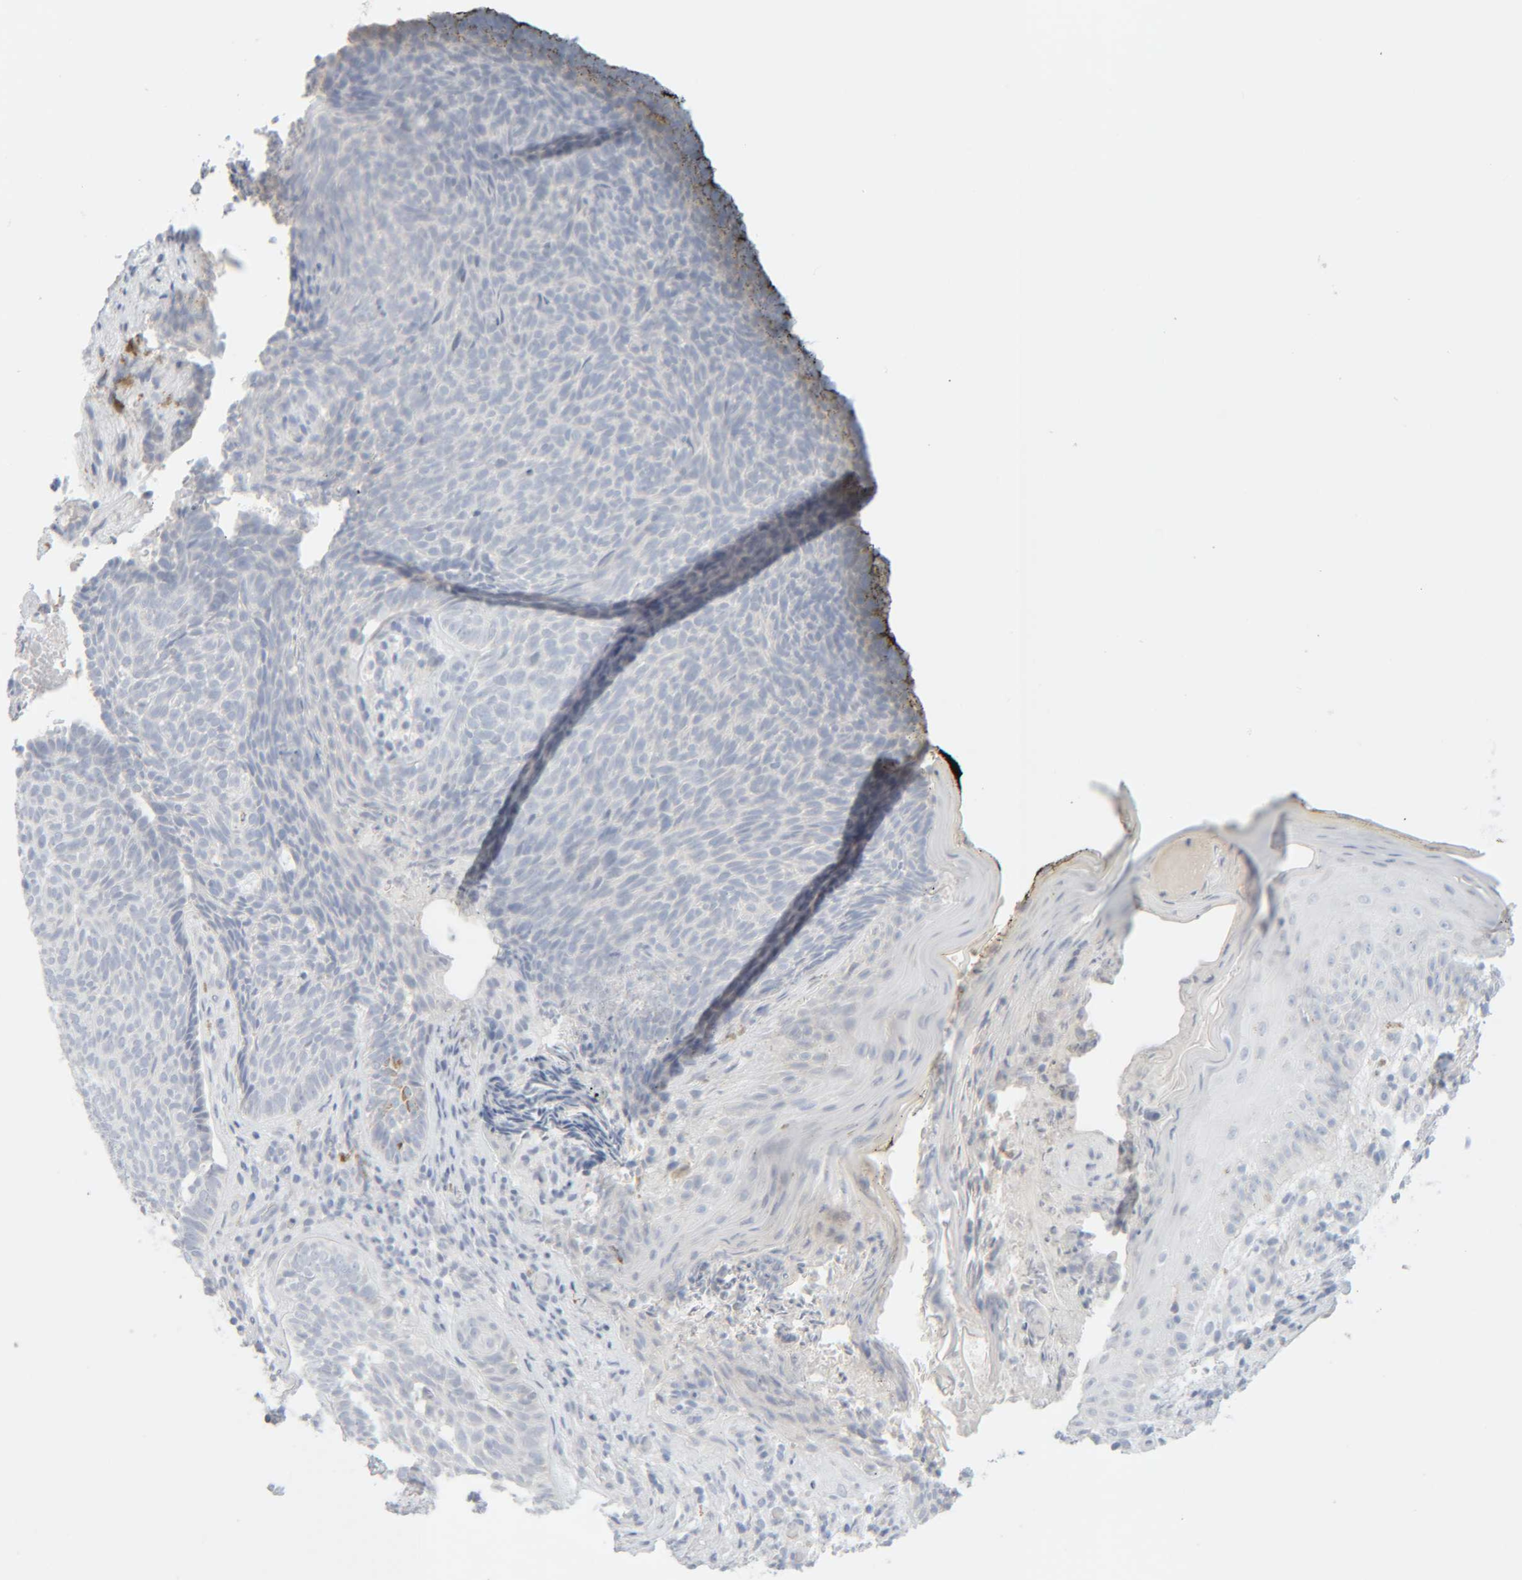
{"staining": {"intensity": "negative", "quantity": "none", "location": "none"}, "tissue": "skin cancer", "cell_type": "Tumor cells", "image_type": "cancer", "snomed": [{"axis": "morphology", "description": "Basal cell carcinoma"}, {"axis": "topography", "description": "Skin"}], "caption": "Skin basal cell carcinoma was stained to show a protein in brown. There is no significant expression in tumor cells.", "gene": "RIDA", "patient": {"sex": "male", "age": 61}}